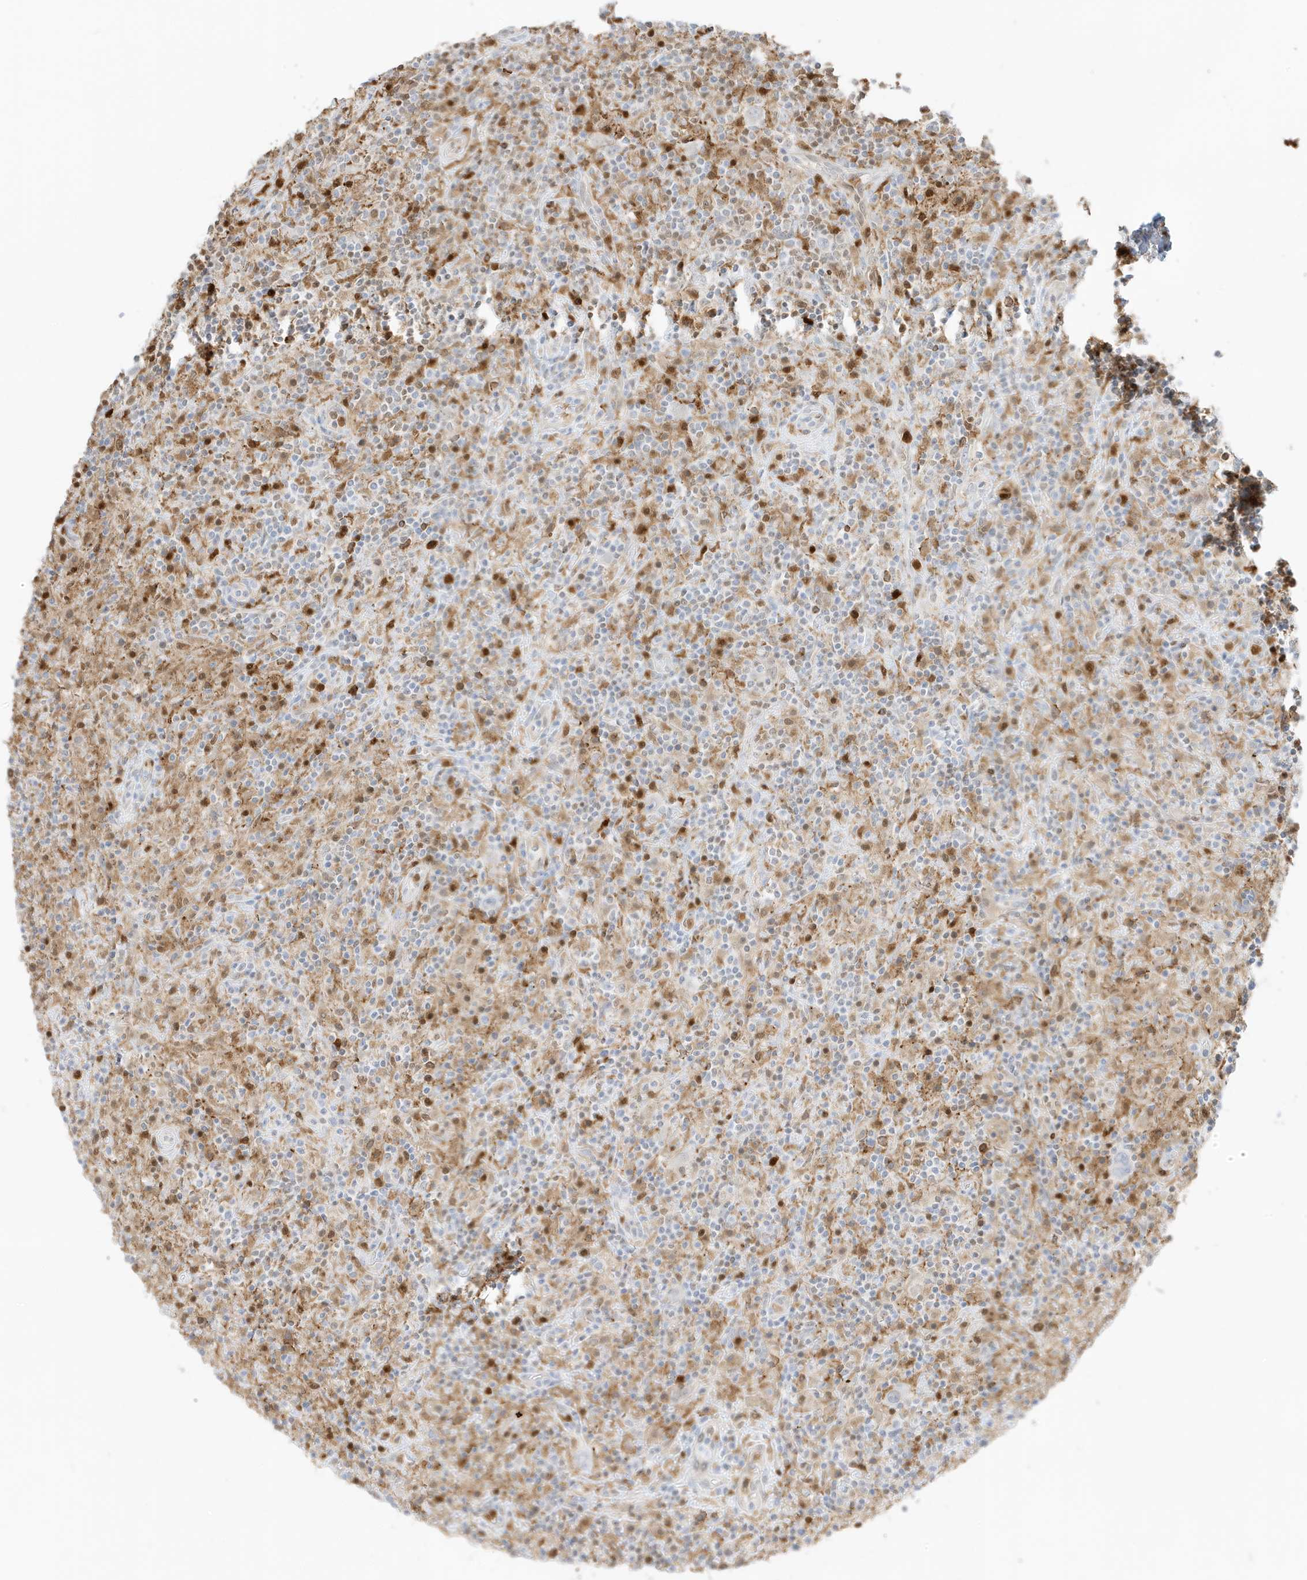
{"staining": {"intensity": "negative", "quantity": "none", "location": "none"}, "tissue": "lymphoma", "cell_type": "Tumor cells", "image_type": "cancer", "snomed": [{"axis": "morphology", "description": "Hodgkin's disease, NOS"}, {"axis": "topography", "description": "Lymph node"}], "caption": "Image shows no protein expression in tumor cells of lymphoma tissue.", "gene": "GCA", "patient": {"sex": "male", "age": 70}}